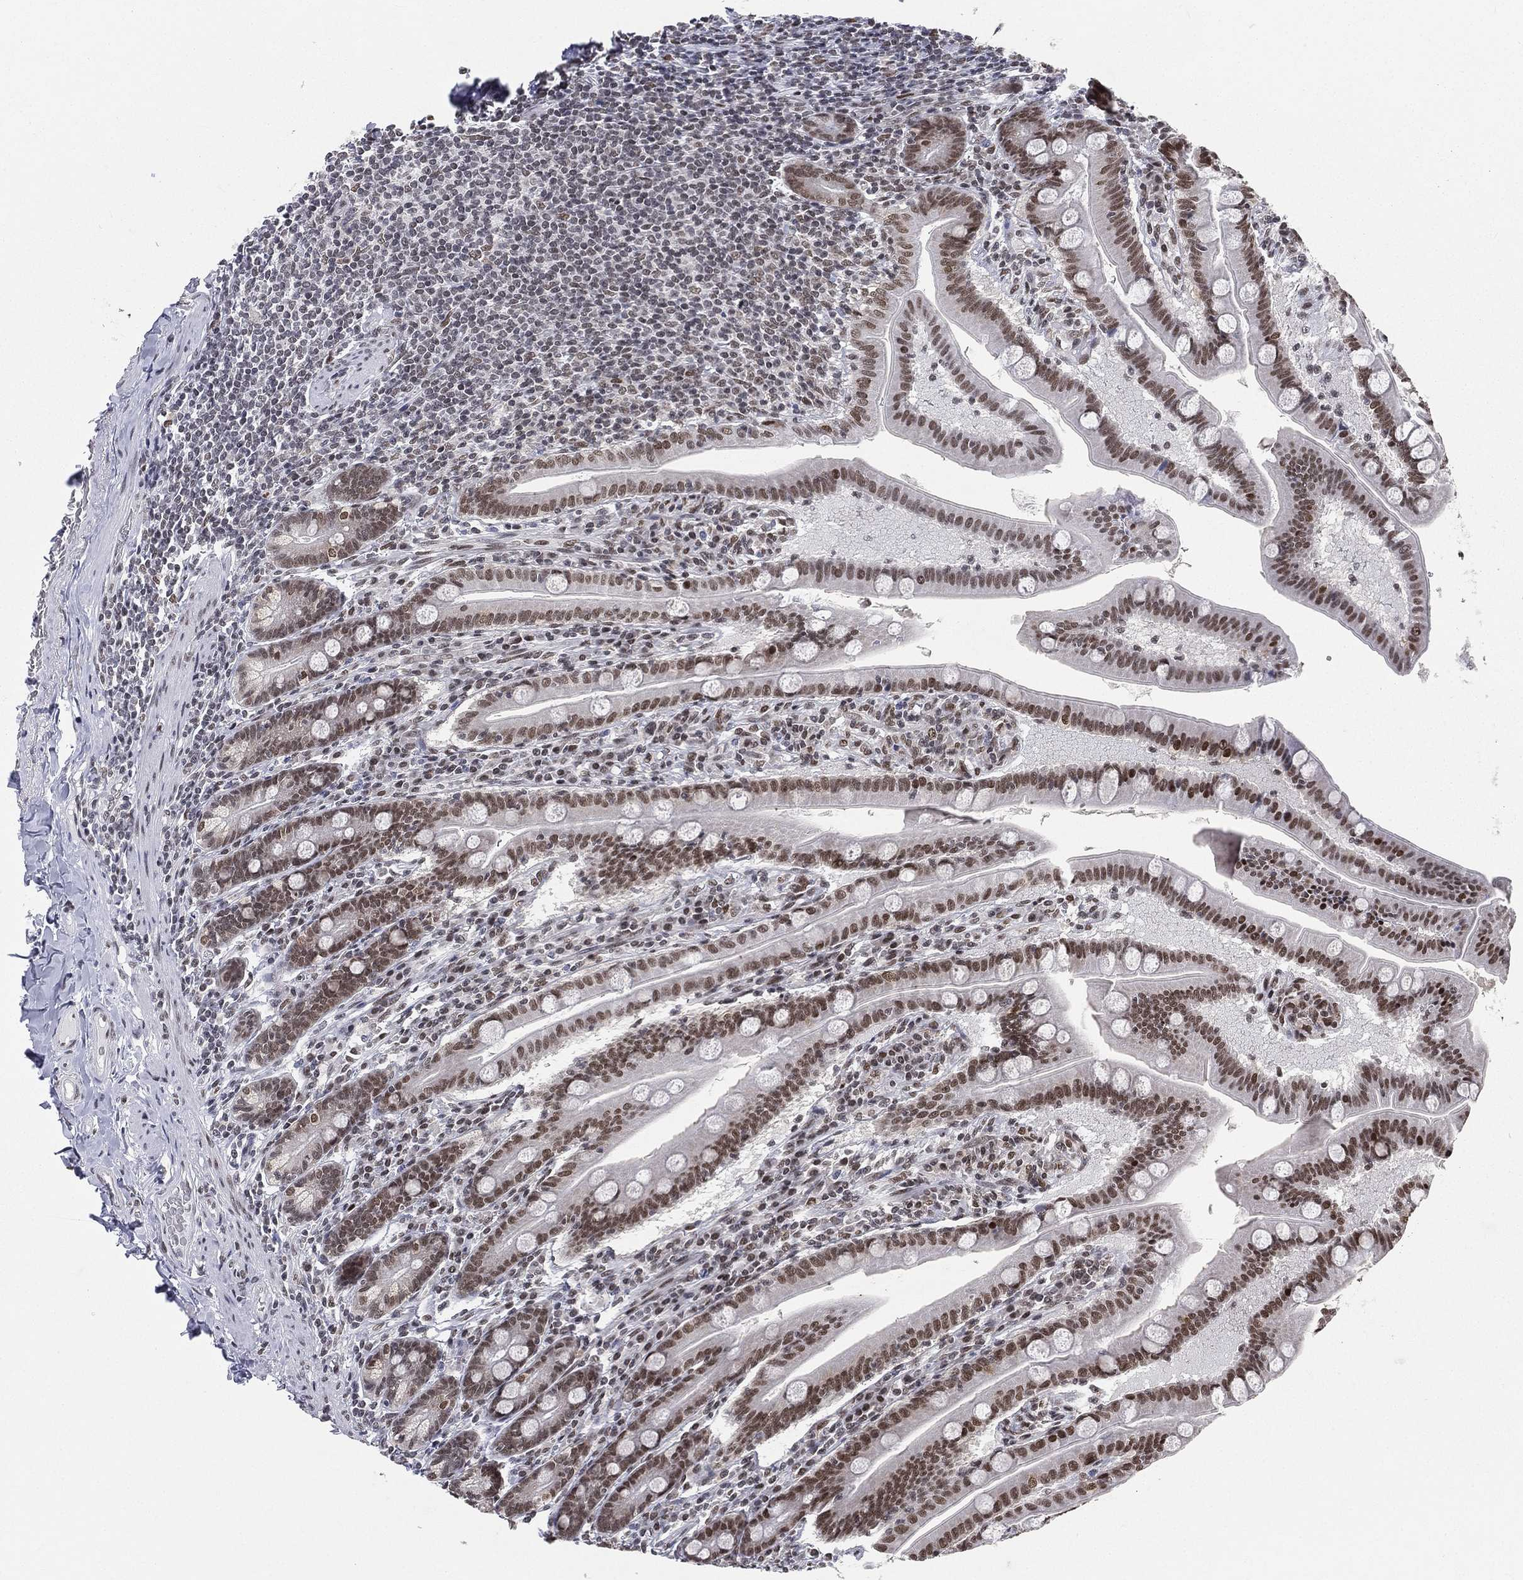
{"staining": {"intensity": "strong", "quantity": "25%-75%", "location": "nuclear"}, "tissue": "small intestine", "cell_type": "Glandular cells", "image_type": "normal", "snomed": [{"axis": "morphology", "description": "Normal tissue, NOS"}, {"axis": "topography", "description": "Small intestine"}], "caption": "Brown immunohistochemical staining in normal small intestine reveals strong nuclear positivity in about 25%-75% of glandular cells. The staining was performed using DAB, with brown indicating positive protein expression. Nuclei are stained blue with hematoxylin.", "gene": "FUBP3", "patient": {"sex": "male", "age": 66}}